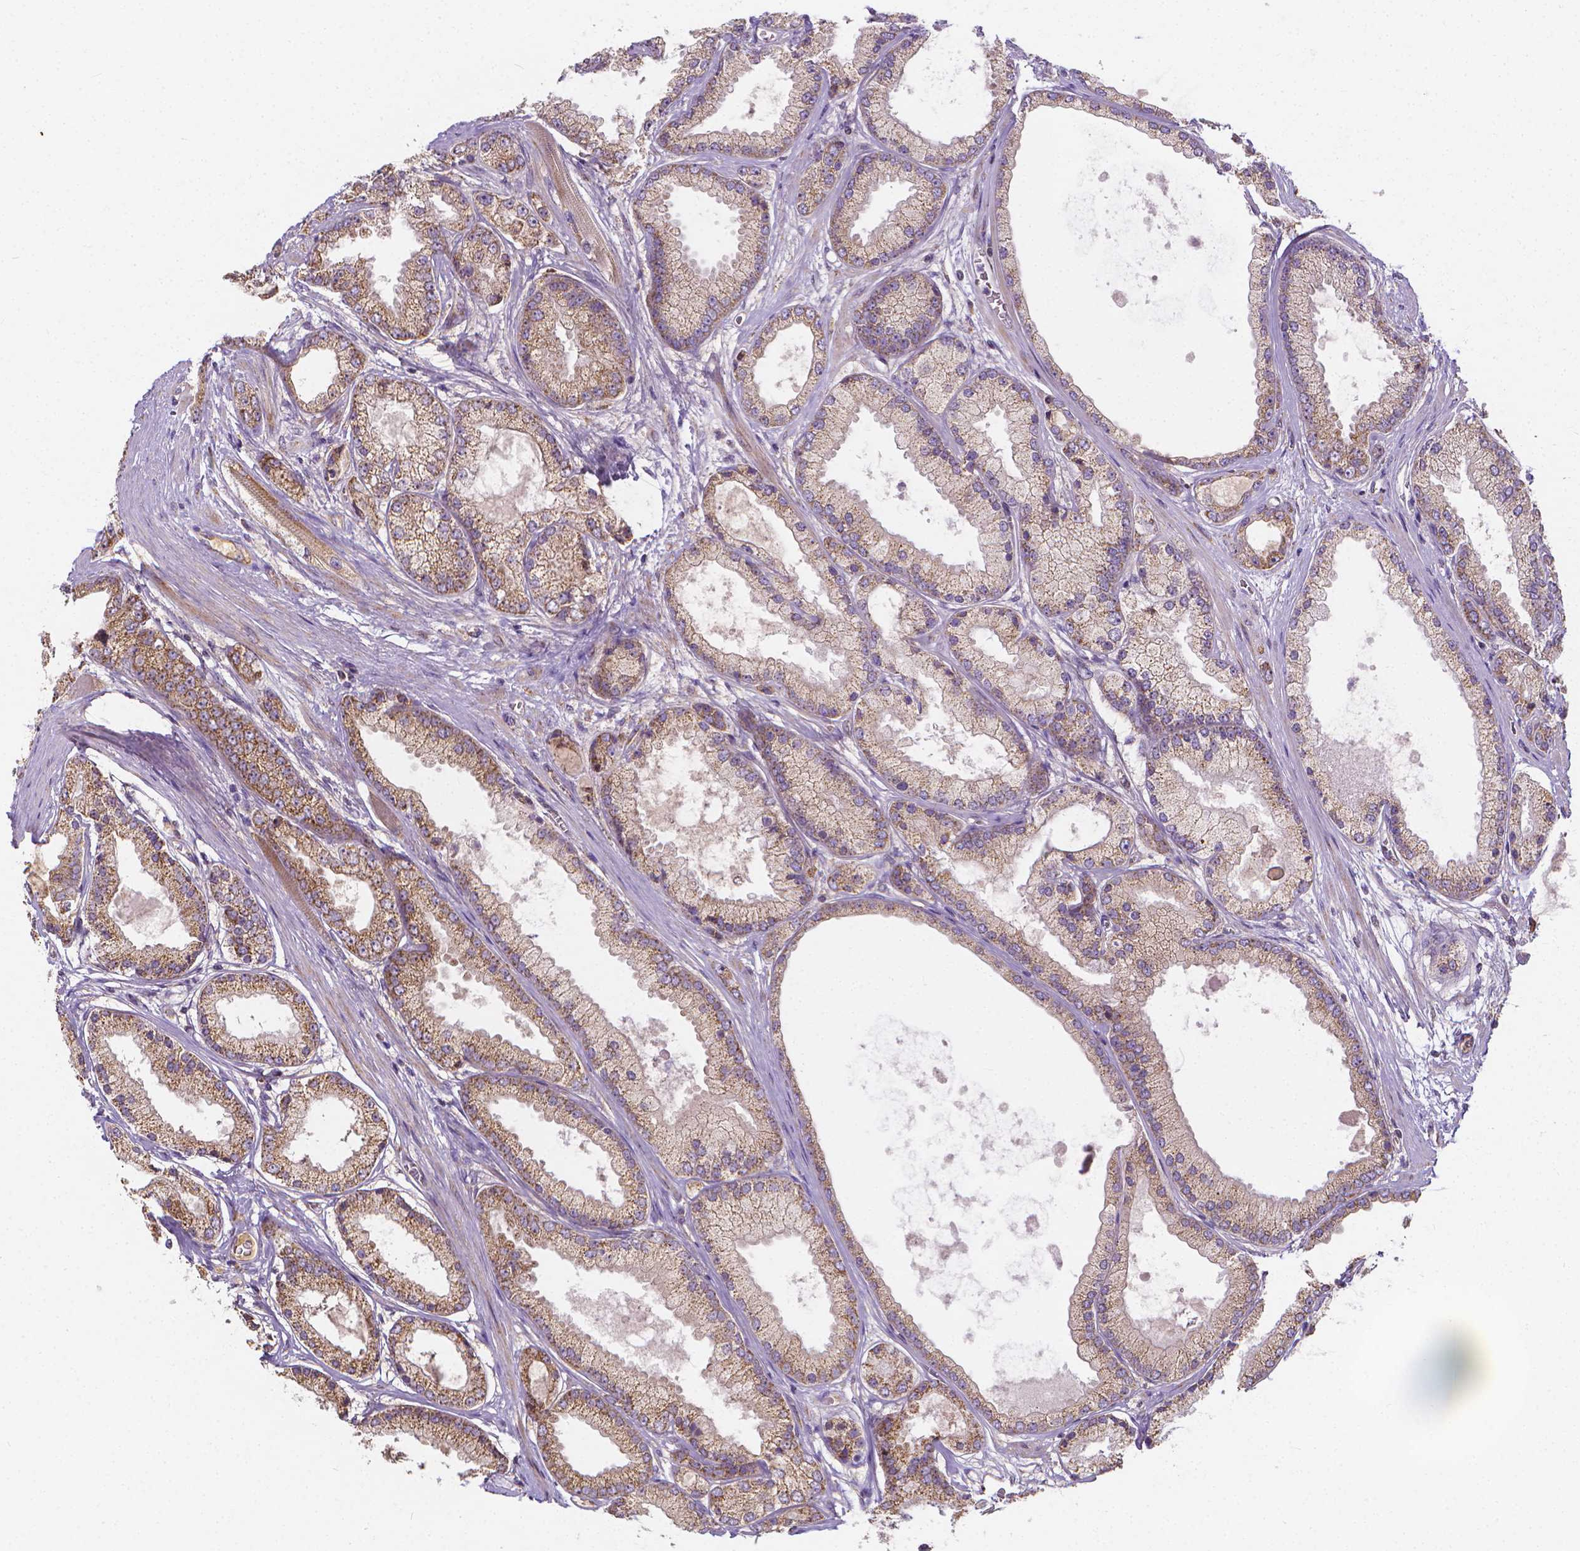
{"staining": {"intensity": "moderate", "quantity": "25%-75%", "location": "cytoplasmic/membranous"}, "tissue": "prostate cancer", "cell_type": "Tumor cells", "image_type": "cancer", "snomed": [{"axis": "morphology", "description": "Adenocarcinoma, High grade"}, {"axis": "topography", "description": "Prostate"}], "caption": "Protein staining displays moderate cytoplasmic/membranous positivity in approximately 25%-75% of tumor cells in prostate cancer. (Stains: DAB in brown, nuclei in blue, Microscopy: brightfield microscopy at high magnification).", "gene": "SNCAIP", "patient": {"sex": "male", "age": 67}}